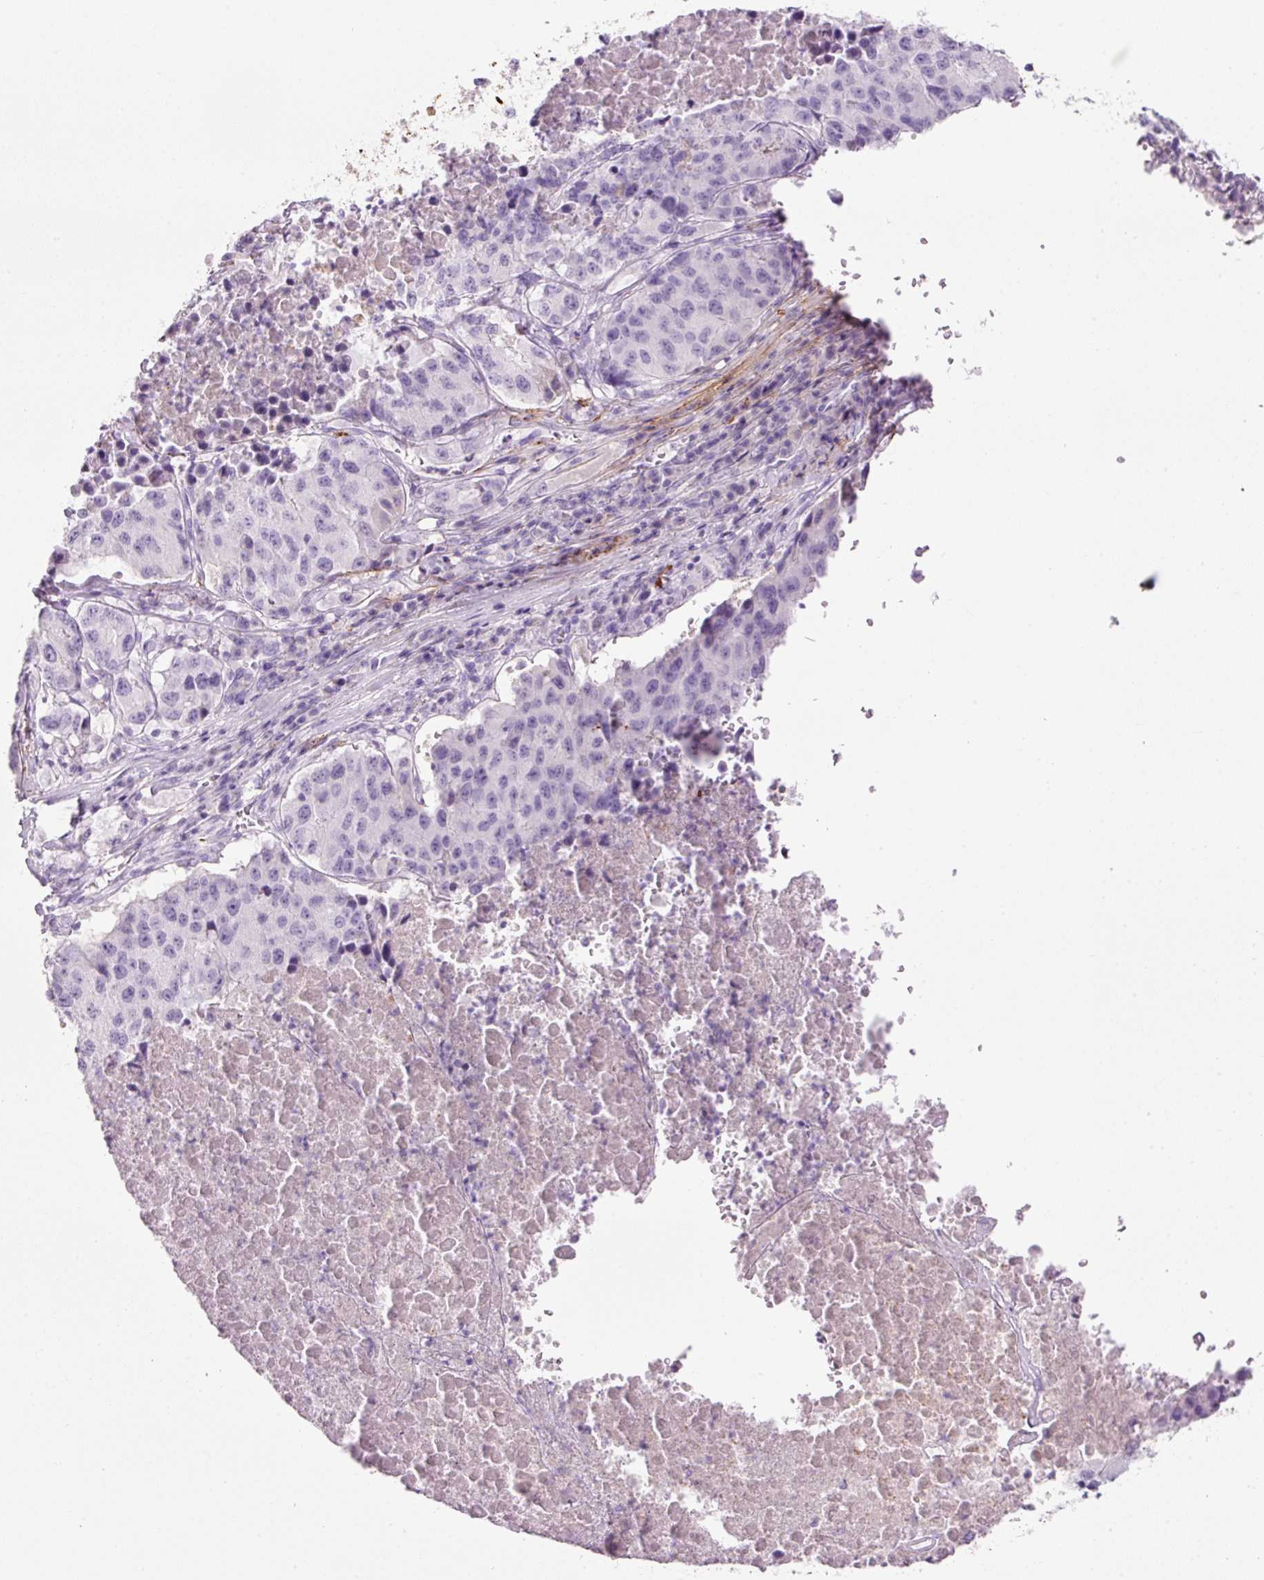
{"staining": {"intensity": "negative", "quantity": "none", "location": "none"}, "tissue": "stomach cancer", "cell_type": "Tumor cells", "image_type": "cancer", "snomed": [{"axis": "morphology", "description": "Adenocarcinoma, NOS"}, {"axis": "topography", "description": "Stomach"}], "caption": "High power microscopy histopathology image of an IHC histopathology image of stomach adenocarcinoma, revealing no significant positivity in tumor cells.", "gene": "MFAP4", "patient": {"sex": "male", "age": 71}}